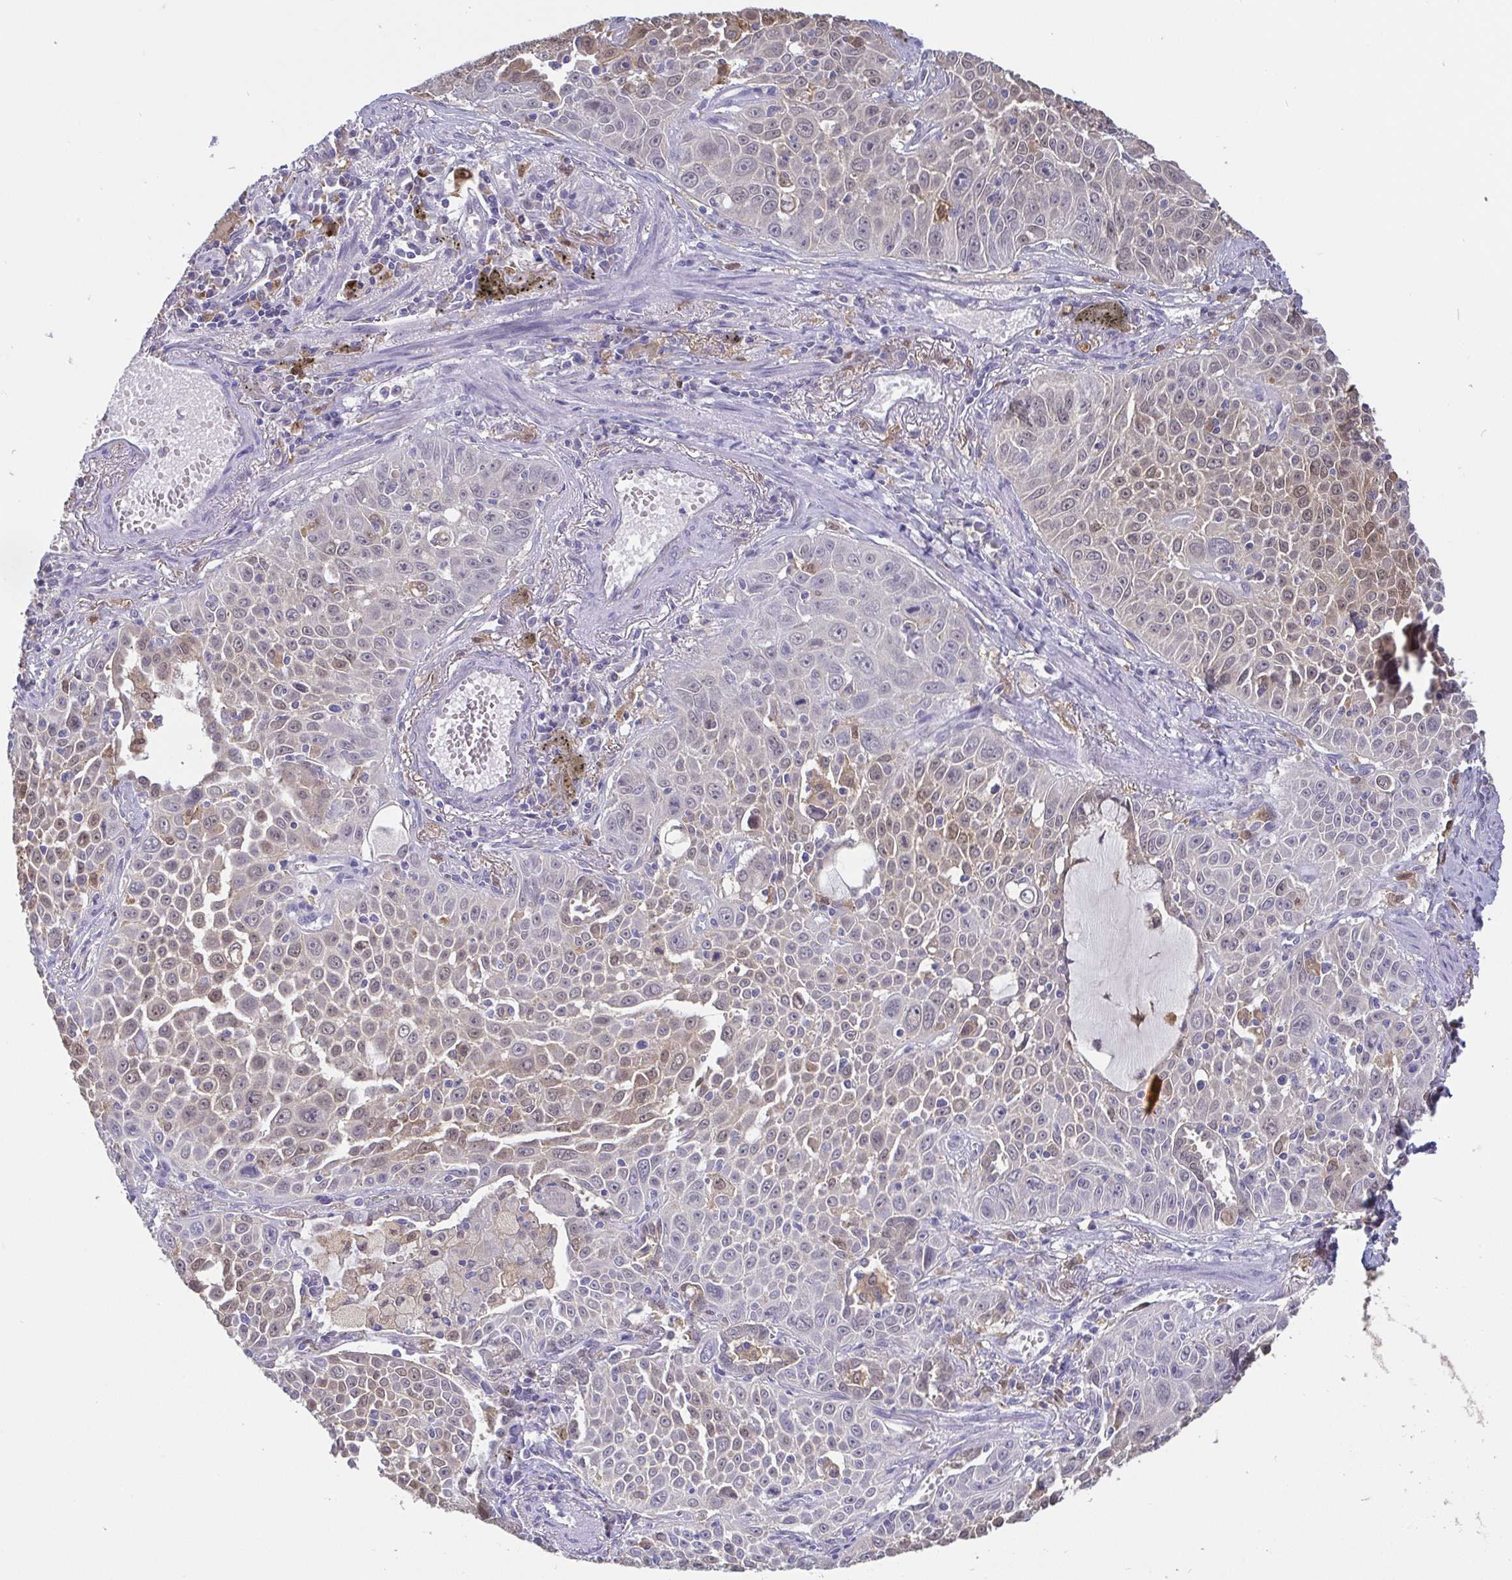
{"staining": {"intensity": "weak", "quantity": "25%-75%", "location": "nuclear"}, "tissue": "lung cancer", "cell_type": "Tumor cells", "image_type": "cancer", "snomed": [{"axis": "morphology", "description": "Squamous cell carcinoma, NOS"}, {"axis": "morphology", "description": "Squamous cell carcinoma, metastatic, NOS"}, {"axis": "topography", "description": "Lymph node"}, {"axis": "topography", "description": "Lung"}], "caption": "Immunohistochemical staining of human lung metastatic squamous cell carcinoma displays low levels of weak nuclear positivity in about 25%-75% of tumor cells. Ihc stains the protein in brown and the nuclei are stained blue.", "gene": "IDH1", "patient": {"sex": "female", "age": 62}}